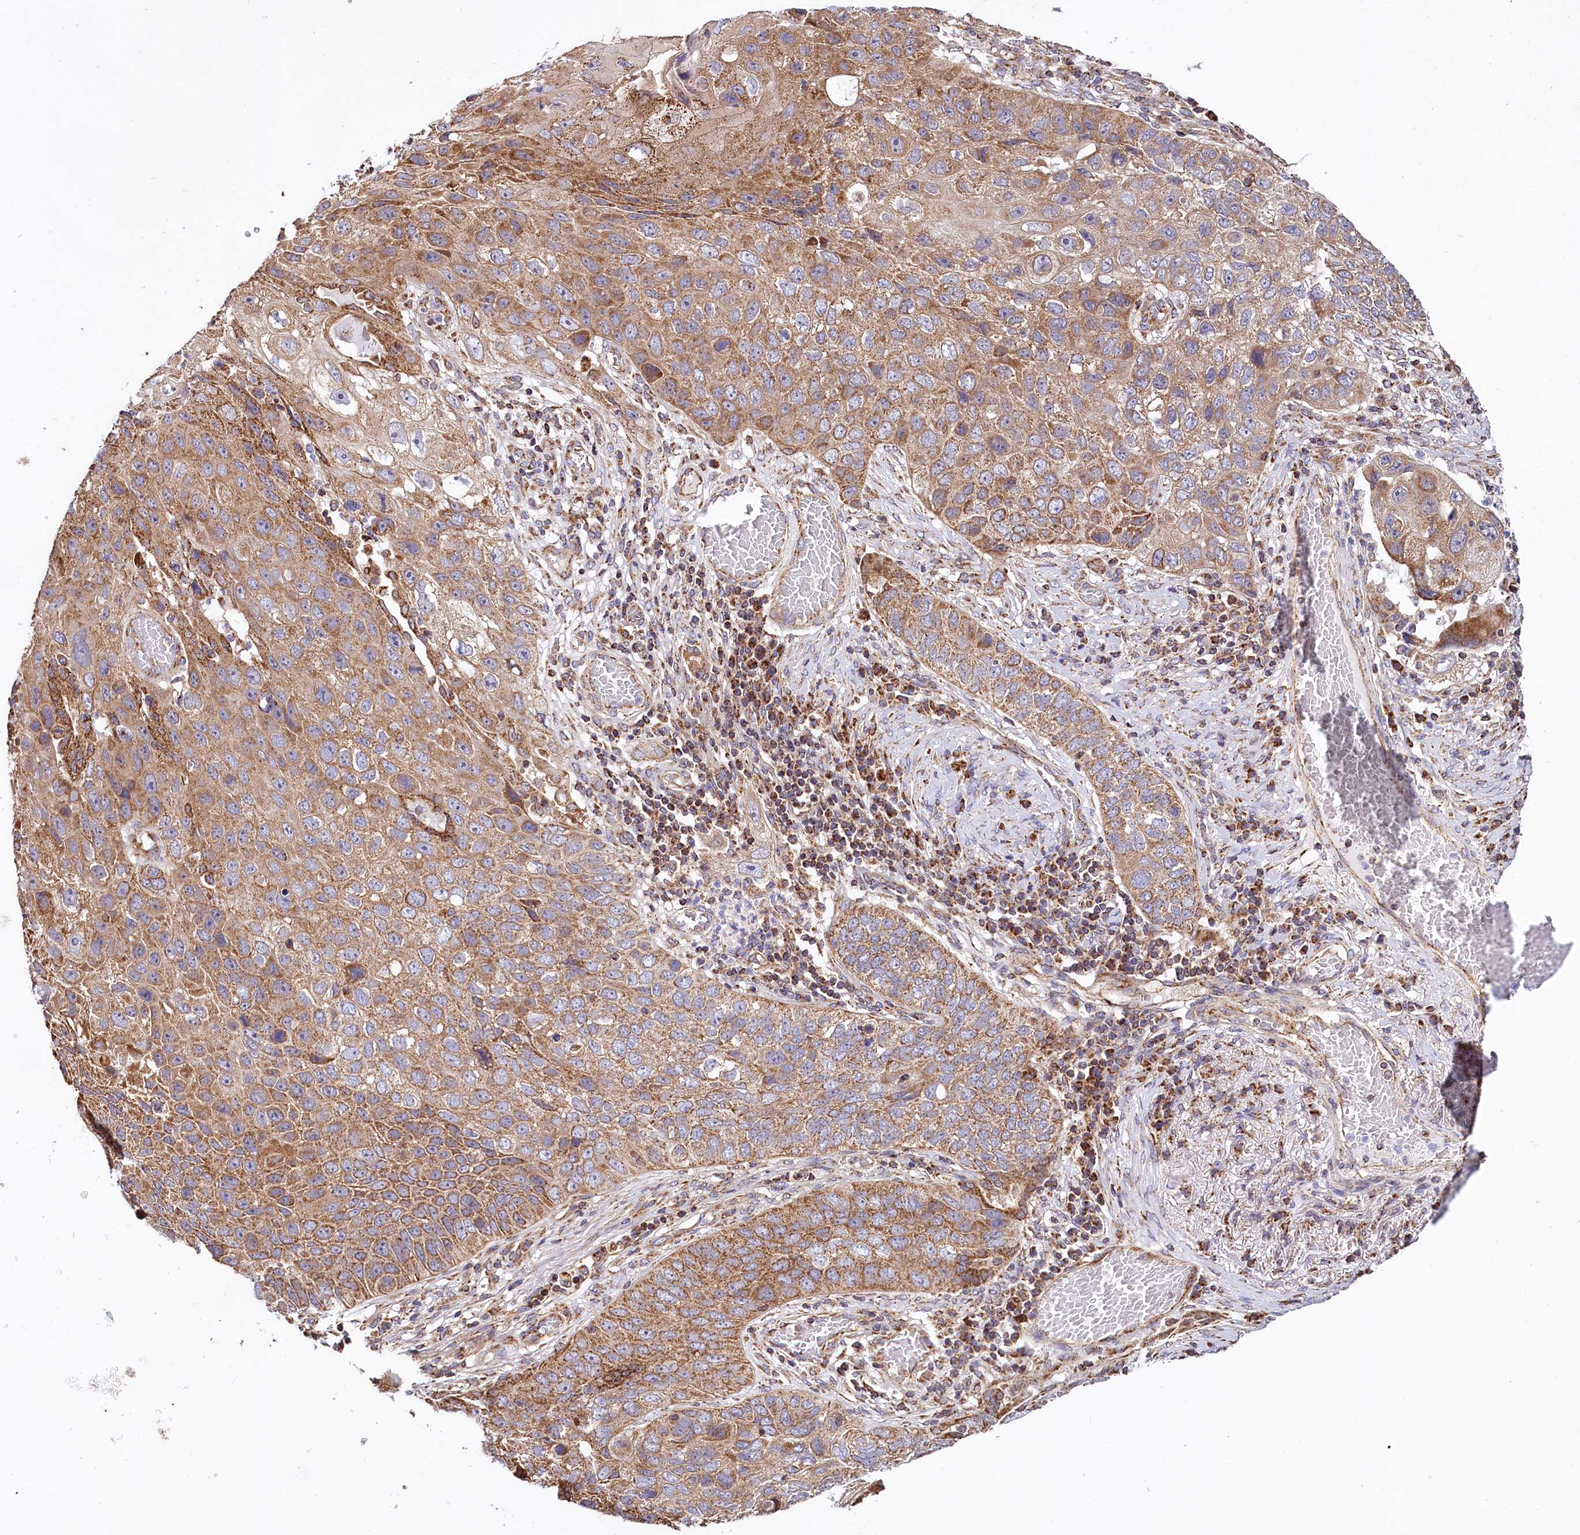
{"staining": {"intensity": "moderate", "quantity": ">75%", "location": "cytoplasmic/membranous"}, "tissue": "lung cancer", "cell_type": "Tumor cells", "image_type": "cancer", "snomed": [{"axis": "morphology", "description": "Squamous cell carcinoma, NOS"}, {"axis": "topography", "description": "Lung"}], "caption": "This is a photomicrograph of immunohistochemistry (IHC) staining of lung cancer, which shows moderate positivity in the cytoplasmic/membranous of tumor cells.", "gene": "NUDT15", "patient": {"sex": "male", "age": 61}}